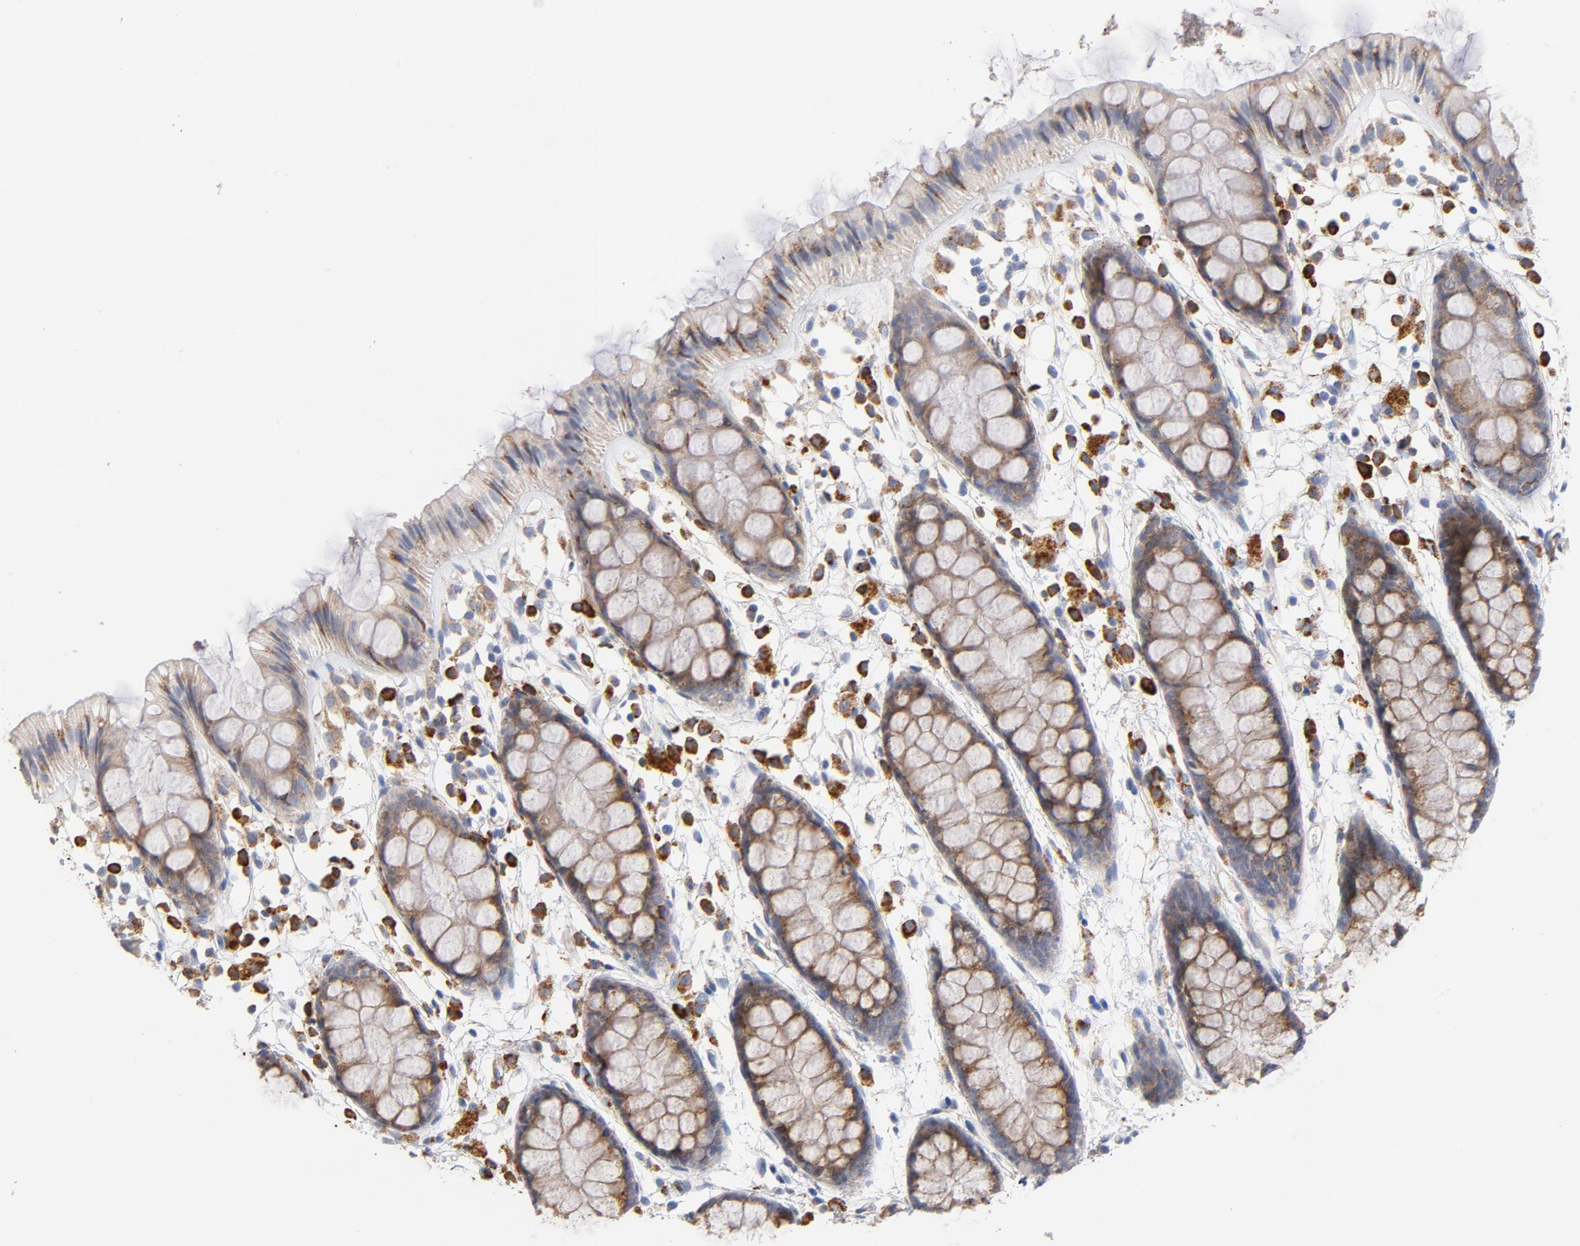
{"staining": {"intensity": "moderate", "quantity": ">75%", "location": "cytoplasmic/membranous"}, "tissue": "rectum", "cell_type": "Glandular cells", "image_type": "normal", "snomed": [{"axis": "morphology", "description": "Normal tissue, NOS"}, {"axis": "topography", "description": "Rectum"}], "caption": "A brown stain labels moderate cytoplasmic/membranous positivity of a protein in glandular cells of unremarkable human rectum. (Brightfield microscopy of DAB IHC at high magnification).", "gene": "RAPGEF3", "patient": {"sex": "female", "age": 66}}